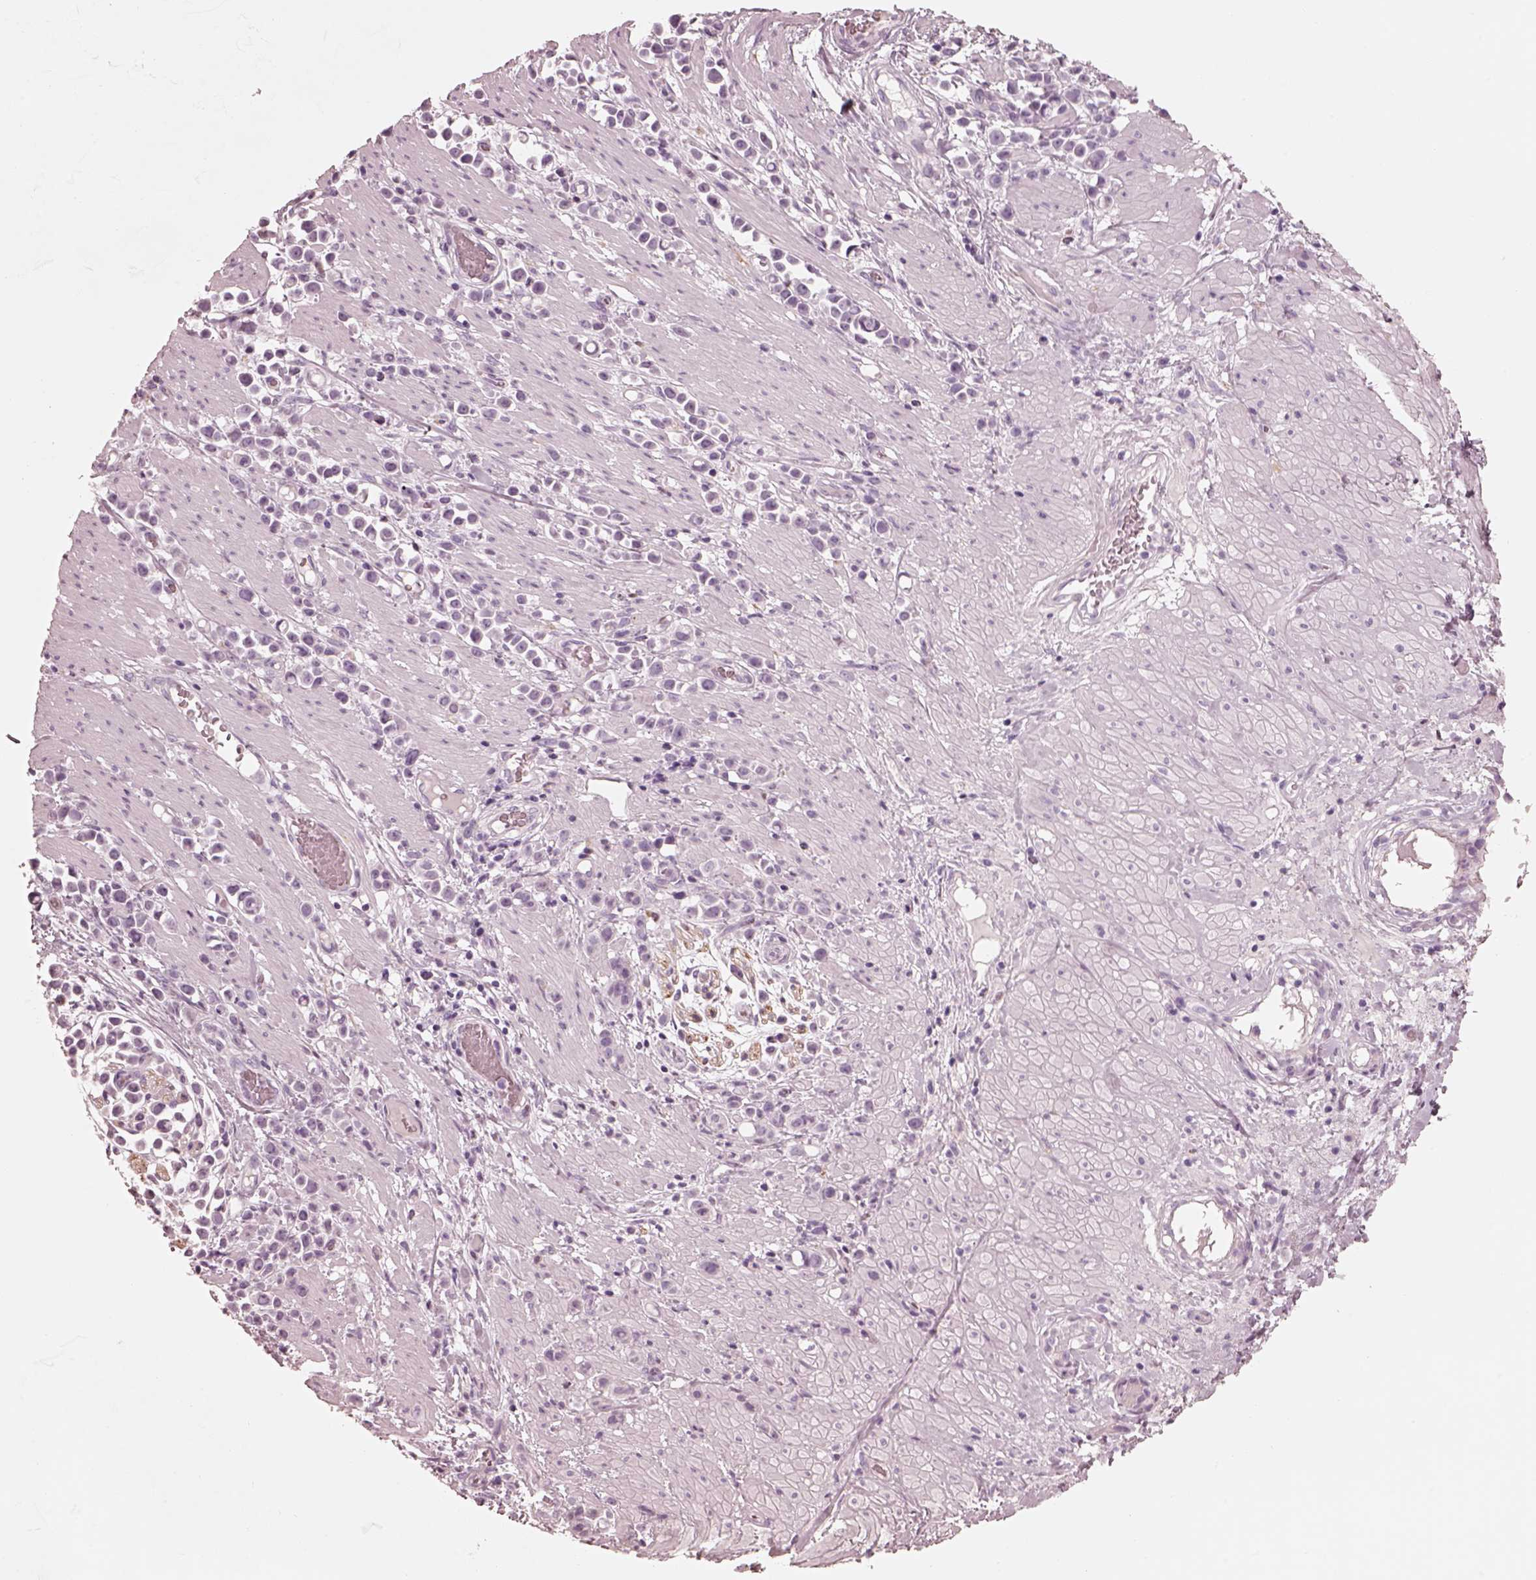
{"staining": {"intensity": "negative", "quantity": "none", "location": "none"}, "tissue": "stomach cancer", "cell_type": "Tumor cells", "image_type": "cancer", "snomed": [{"axis": "morphology", "description": "Adenocarcinoma, NOS"}, {"axis": "topography", "description": "Stomach"}], "caption": "Stomach cancer was stained to show a protein in brown. There is no significant staining in tumor cells. Nuclei are stained in blue.", "gene": "CADM2", "patient": {"sex": "male", "age": 82}}